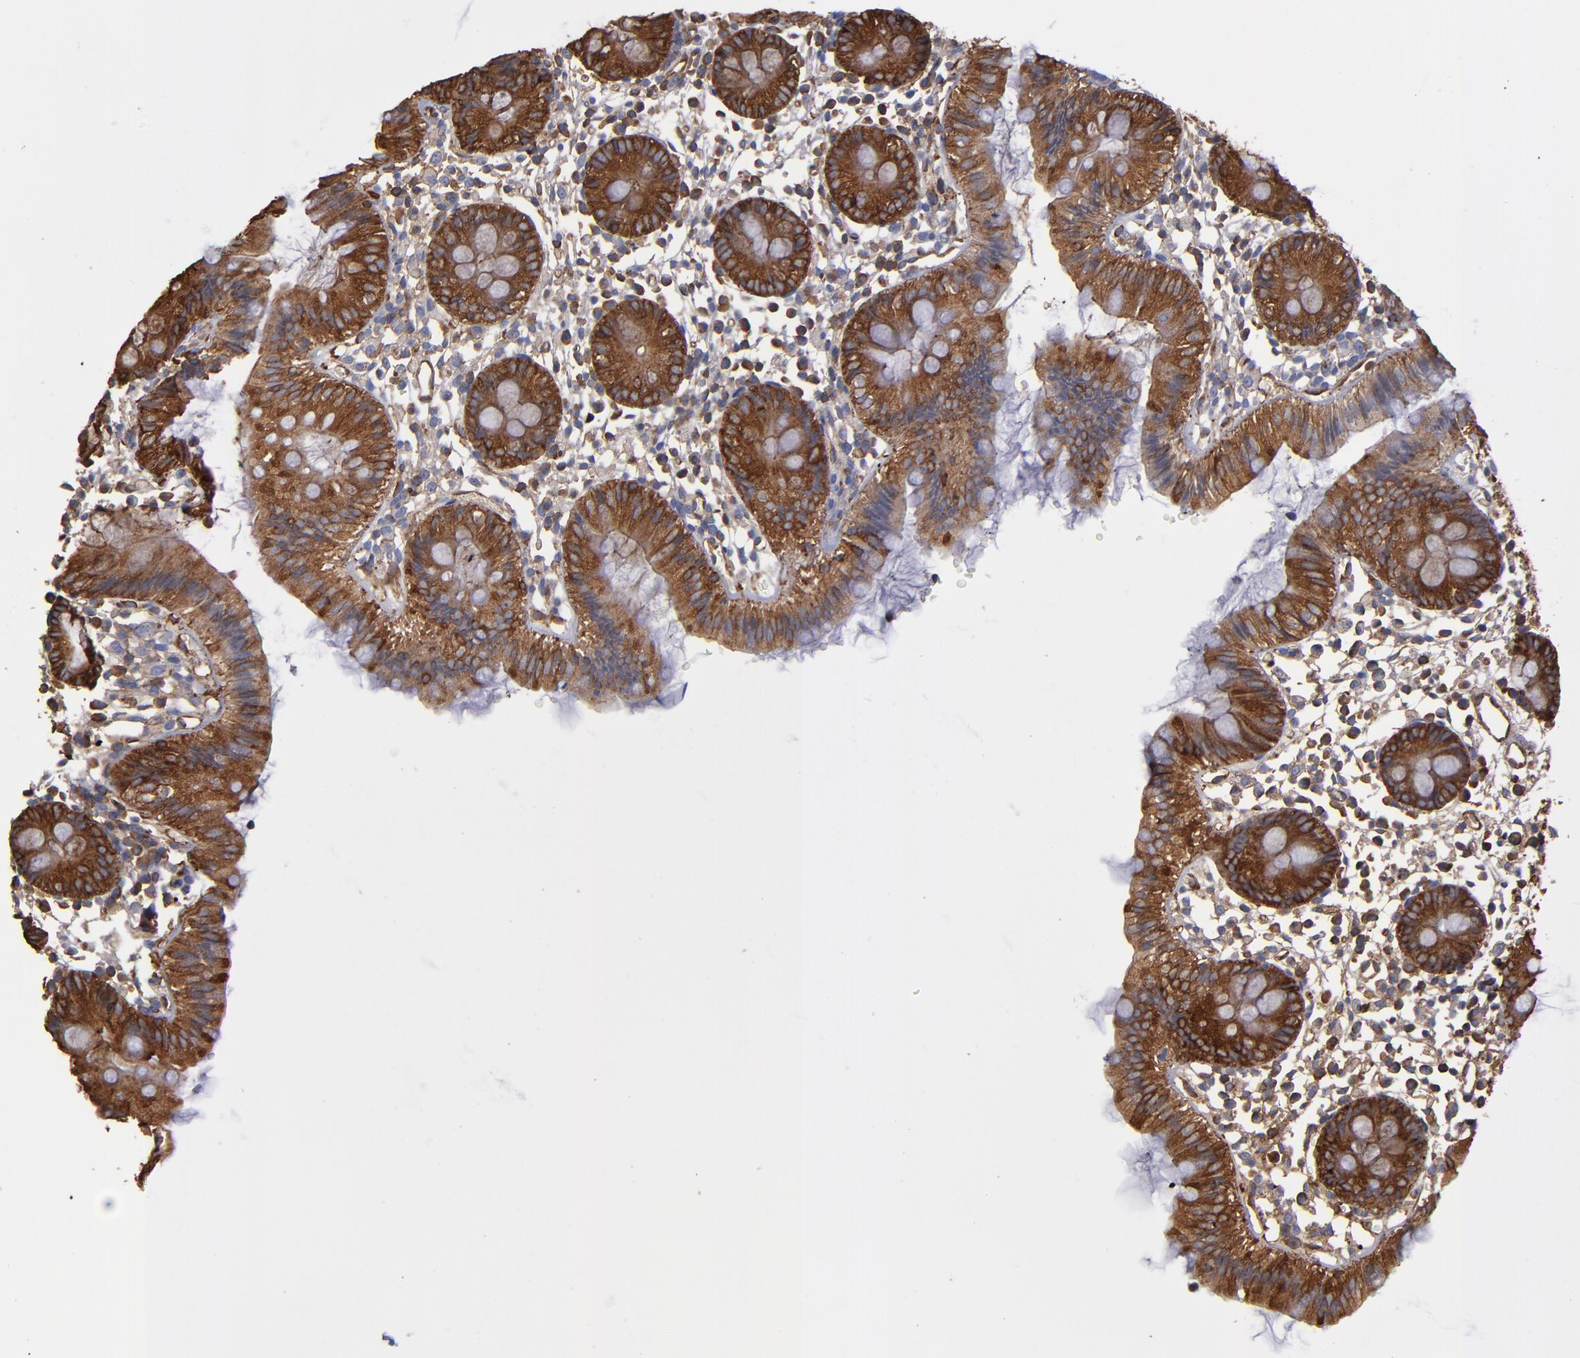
{"staining": {"intensity": "strong", "quantity": ">75%", "location": "cytoplasmic/membranous"}, "tissue": "colon", "cell_type": "Endothelial cells", "image_type": "normal", "snomed": [{"axis": "morphology", "description": "Normal tissue, NOS"}, {"axis": "topography", "description": "Colon"}], "caption": "An immunohistochemistry (IHC) image of benign tissue is shown. Protein staining in brown labels strong cytoplasmic/membranous positivity in colon within endothelial cells. The protein of interest is stained brown, and the nuclei are stained in blue (DAB (3,3'-diaminobenzidine) IHC with brightfield microscopy, high magnification).", "gene": "ACTN4", "patient": {"sex": "male", "age": 14}}